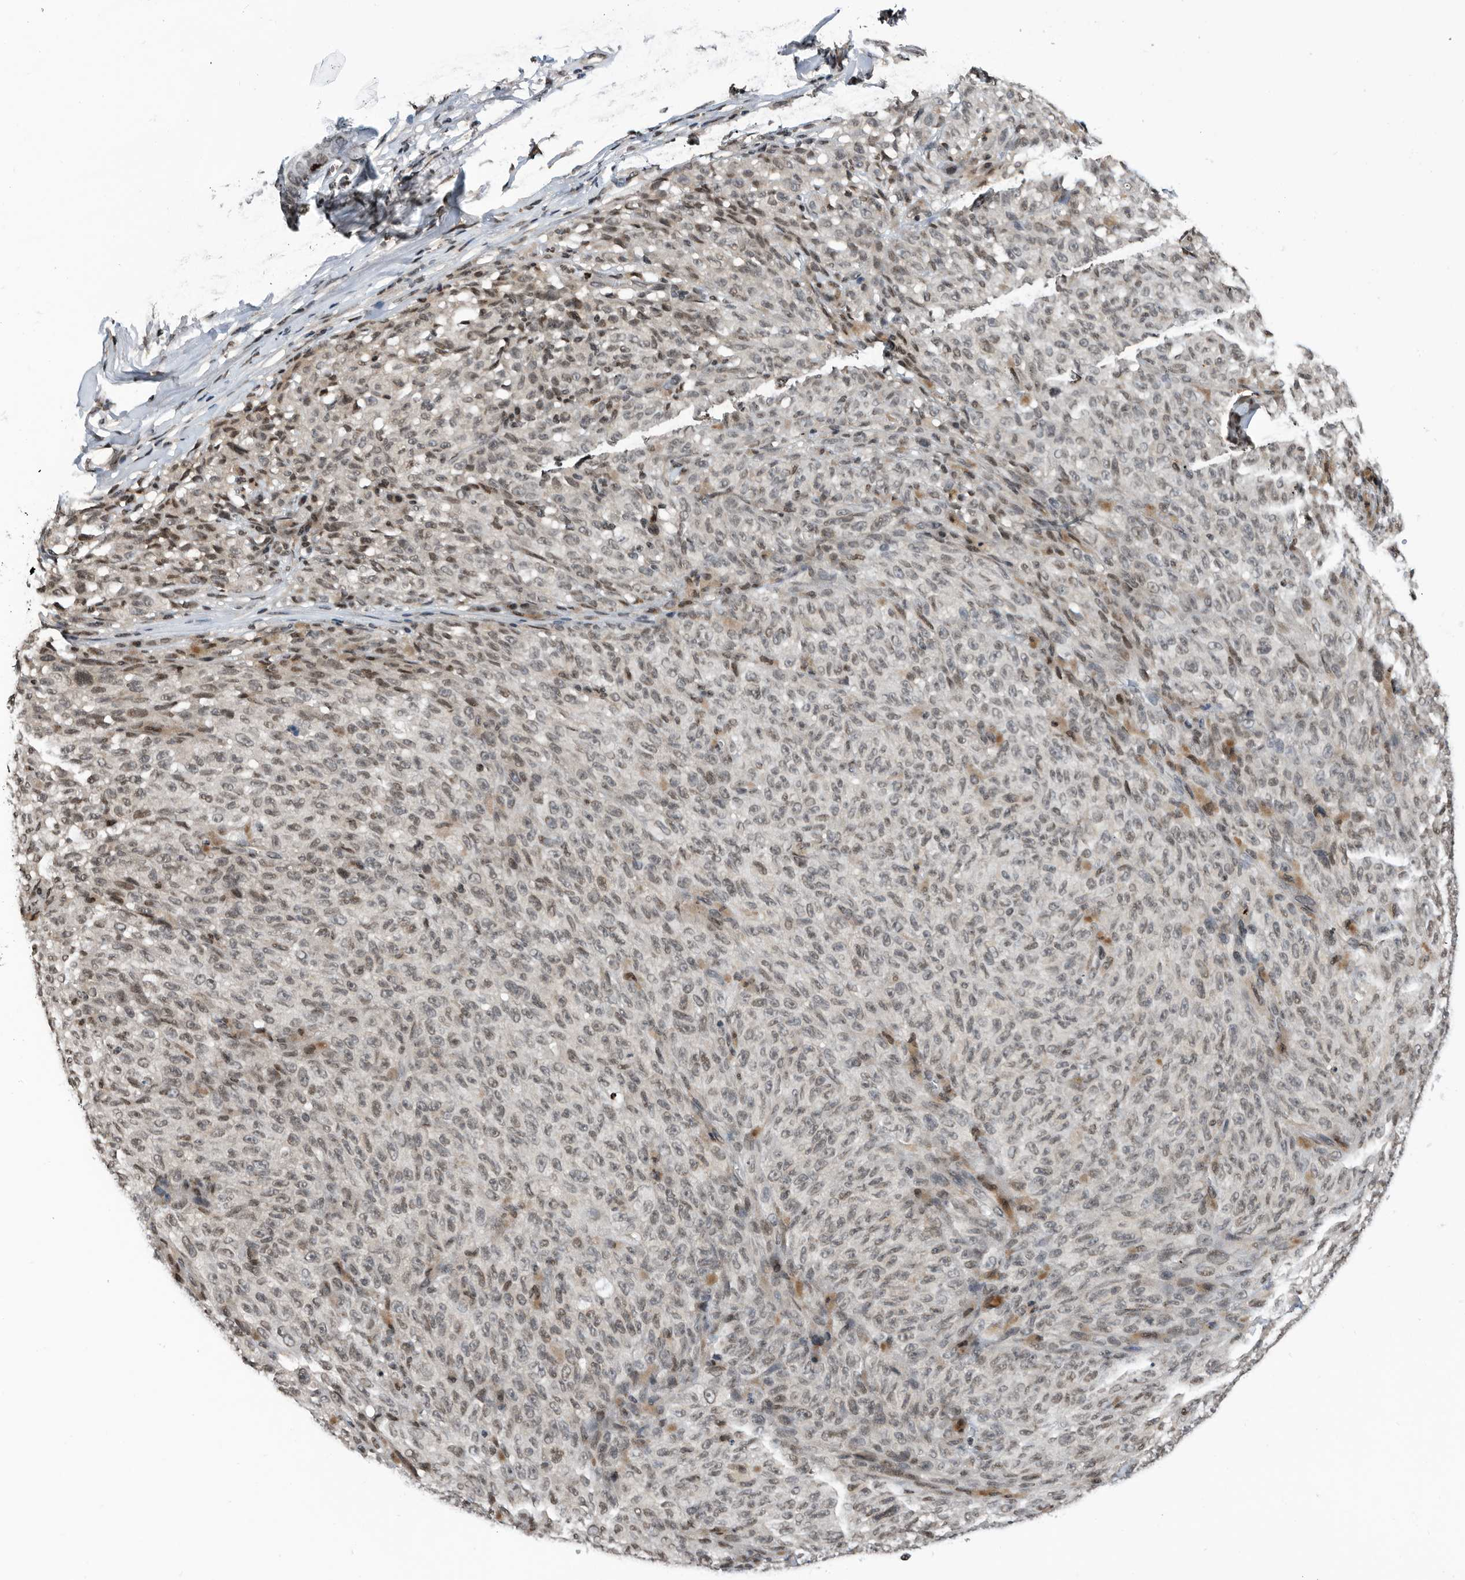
{"staining": {"intensity": "weak", "quantity": "25%-75%", "location": "nuclear"}, "tissue": "melanoma", "cell_type": "Tumor cells", "image_type": "cancer", "snomed": [{"axis": "morphology", "description": "Malignant melanoma, NOS"}, {"axis": "topography", "description": "Skin"}], "caption": "A brown stain labels weak nuclear expression of a protein in human malignant melanoma tumor cells.", "gene": "SNRNP48", "patient": {"sex": "female", "age": 82}}